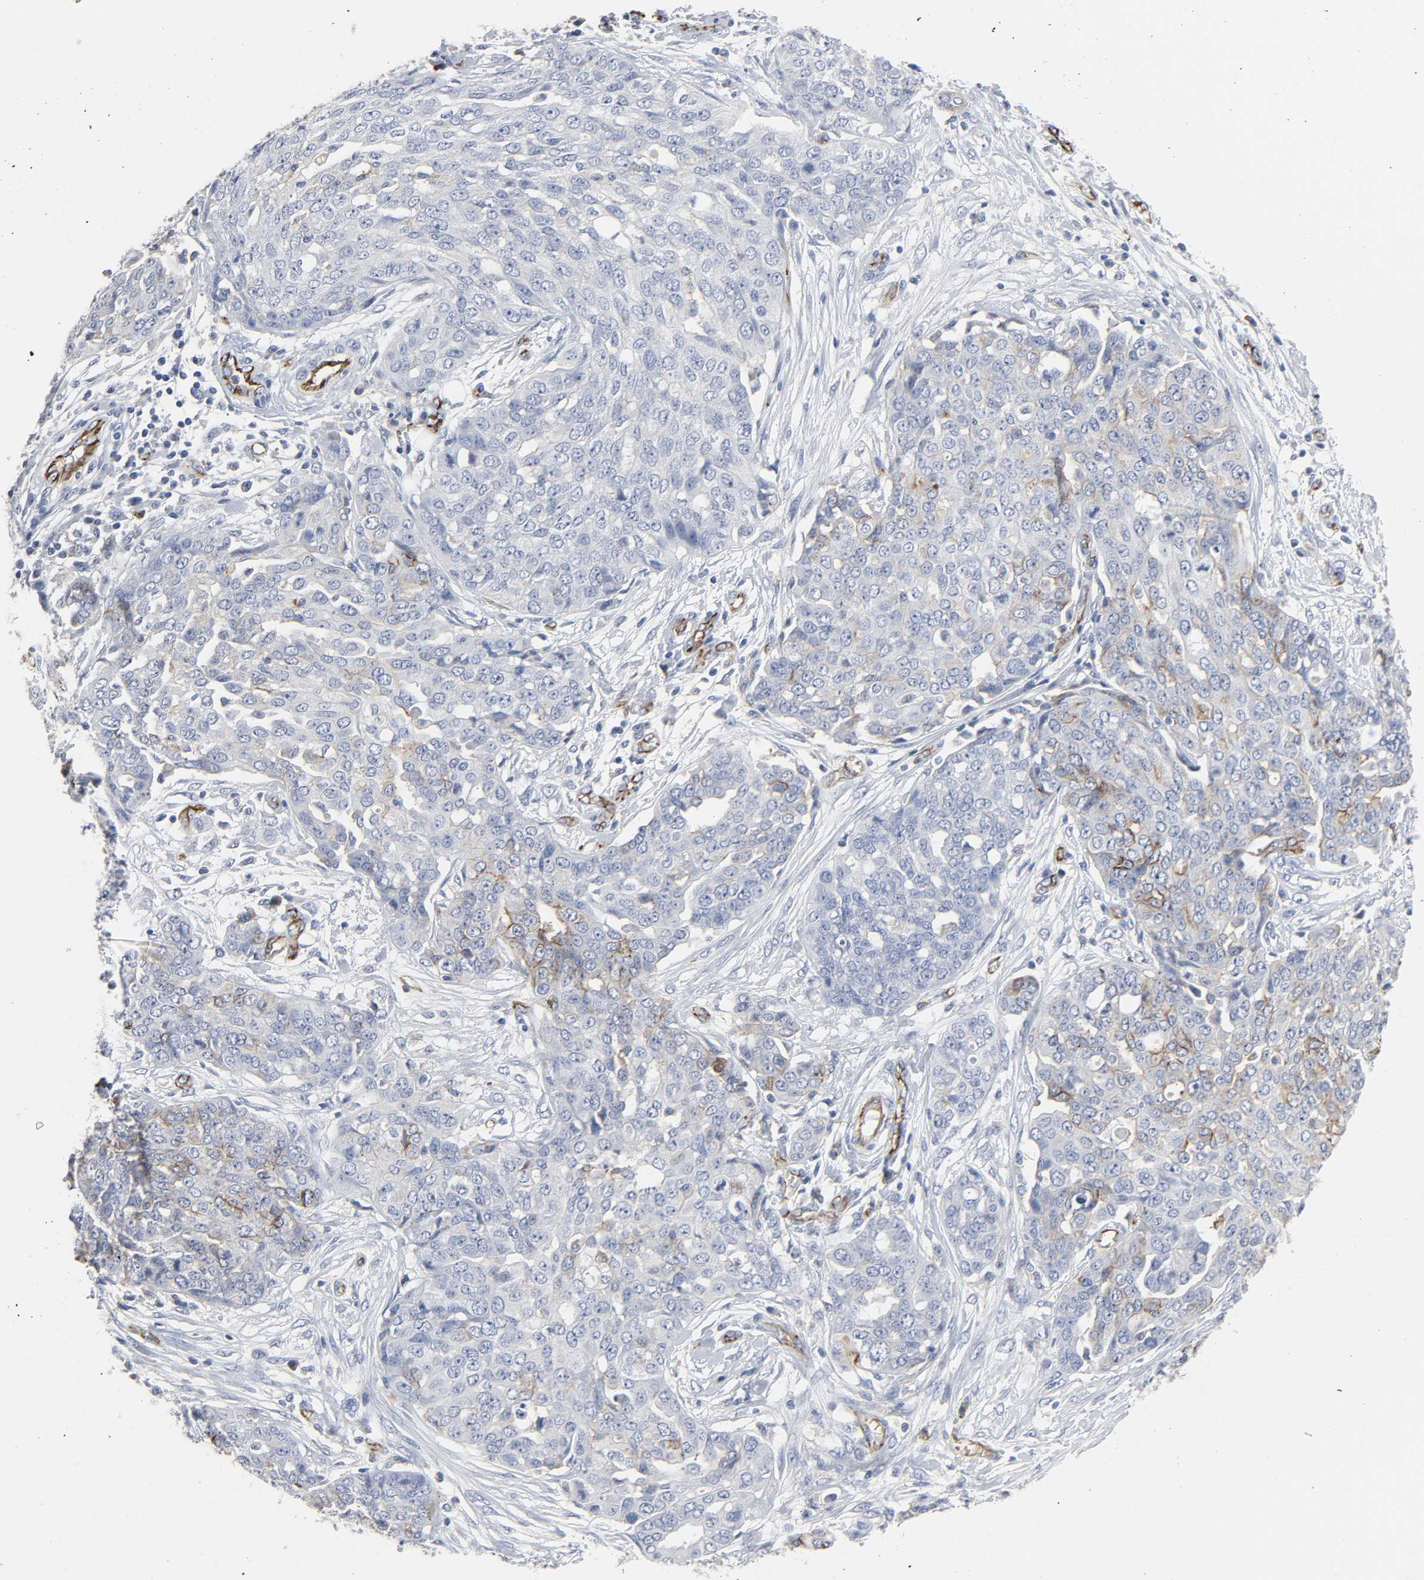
{"staining": {"intensity": "moderate", "quantity": "<25%", "location": "cytoplasmic/membranous"}, "tissue": "ovarian cancer", "cell_type": "Tumor cells", "image_type": "cancer", "snomed": [{"axis": "morphology", "description": "Cystadenocarcinoma, serous, NOS"}, {"axis": "topography", "description": "Soft tissue"}, {"axis": "topography", "description": "Ovary"}], "caption": "Immunohistochemical staining of human ovarian cancer (serous cystadenocarcinoma) reveals low levels of moderate cytoplasmic/membranous positivity in approximately <25% of tumor cells. (IHC, brightfield microscopy, high magnification).", "gene": "PECAM1", "patient": {"sex": "female", "age": 57}}